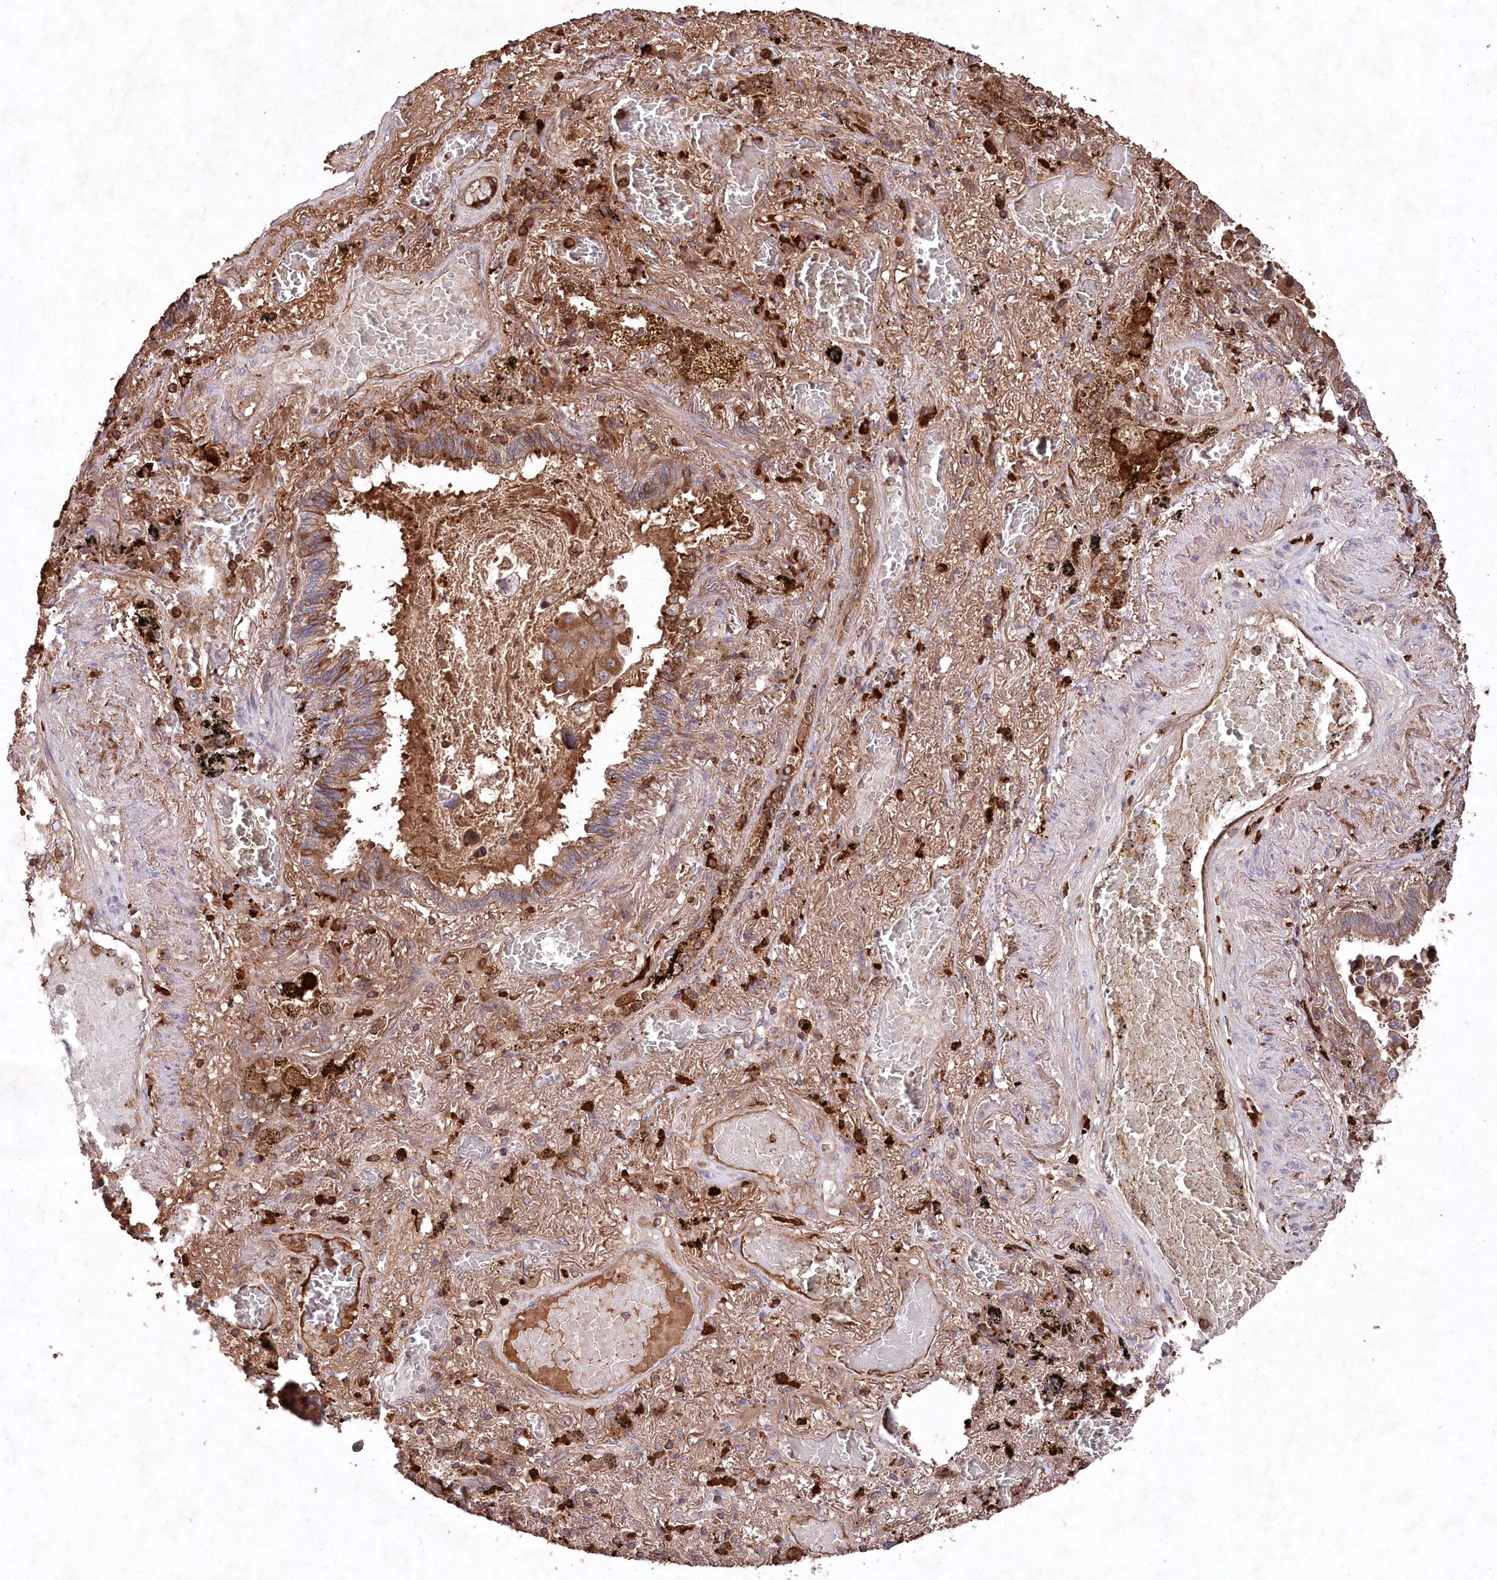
{"staining": {"intensity": "strong", "quantity": "<25%", "location": "cytoplasmic/membranous"}, "tissue": "lung cancer", "cell_type": "Tumor cells", "image_type": "cancer", "snomed": [{"axis": "morphology", "description": "Adenocarcinoma, NOS"}, {"axis": "topography", "description": "Lung"}], "caption": "Immunohistochemical staining of human lung cancer reveals medium levels of strong cytoplasmic/membranous positivity in about <25% of tumor cells. The protein is stained brown, and the nuclei are stained in blue (DAB (3,3'-diaminobenzidine) IHC with brightfield microscopy, high magnification).", "gene": "PPP1R21", "patient": {"sex": "male", "age": 64}}